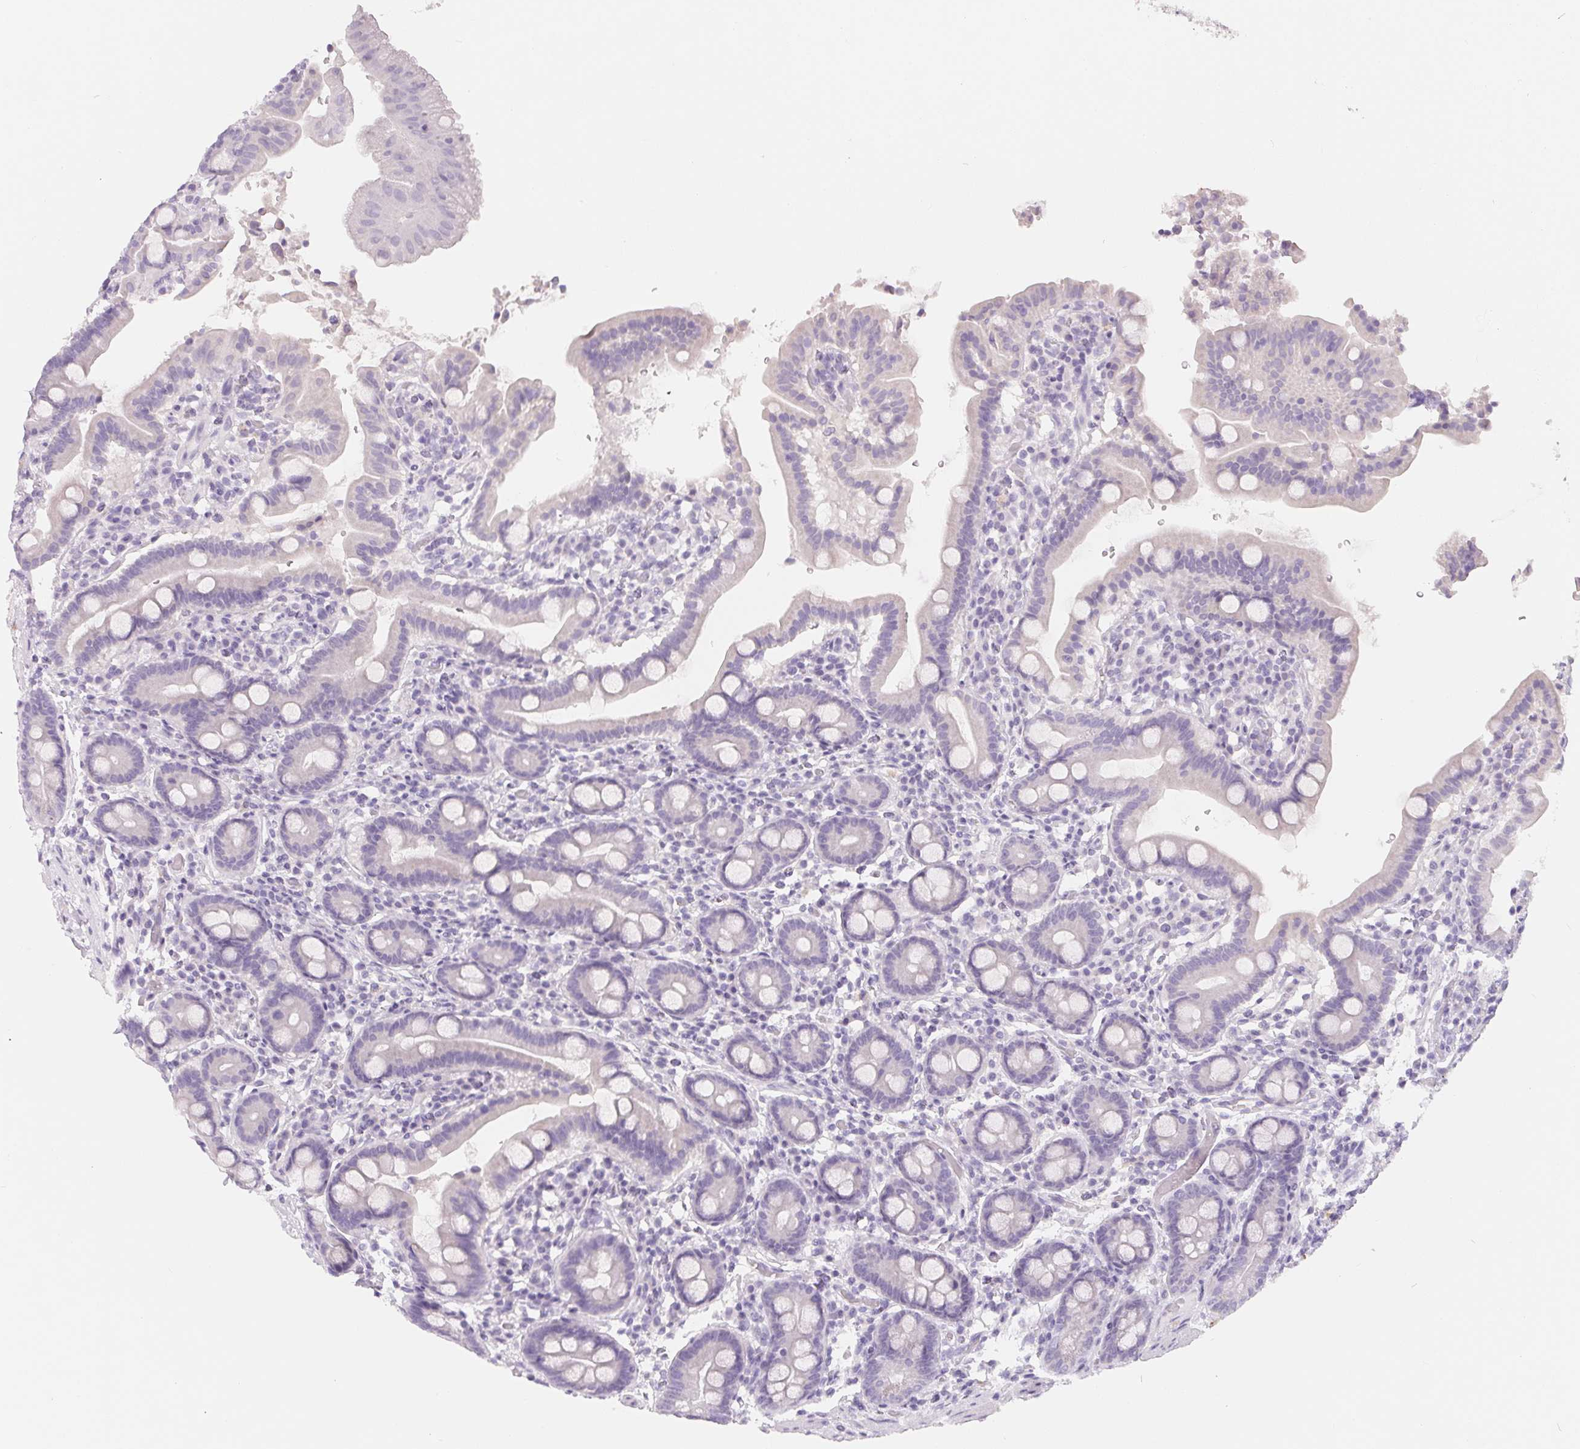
{"staining": {"intensity": "negative", "quantity": "none", "location": "none"}, "tissue": "small intestine", "cell_type": "Glandular cells", "image_type": "normal", "snomed": [{"axis": "morphology", "description": "Normal tissue, NOS"}, {"axis": "topography", "description": "Small intestine"}], "caption": "Immunohistochemical staining of benign human small intestine reveals no significant expression in glandular cells.", "gene": "SPACA5B", "patient": {"sex": "male", "age": 26}}